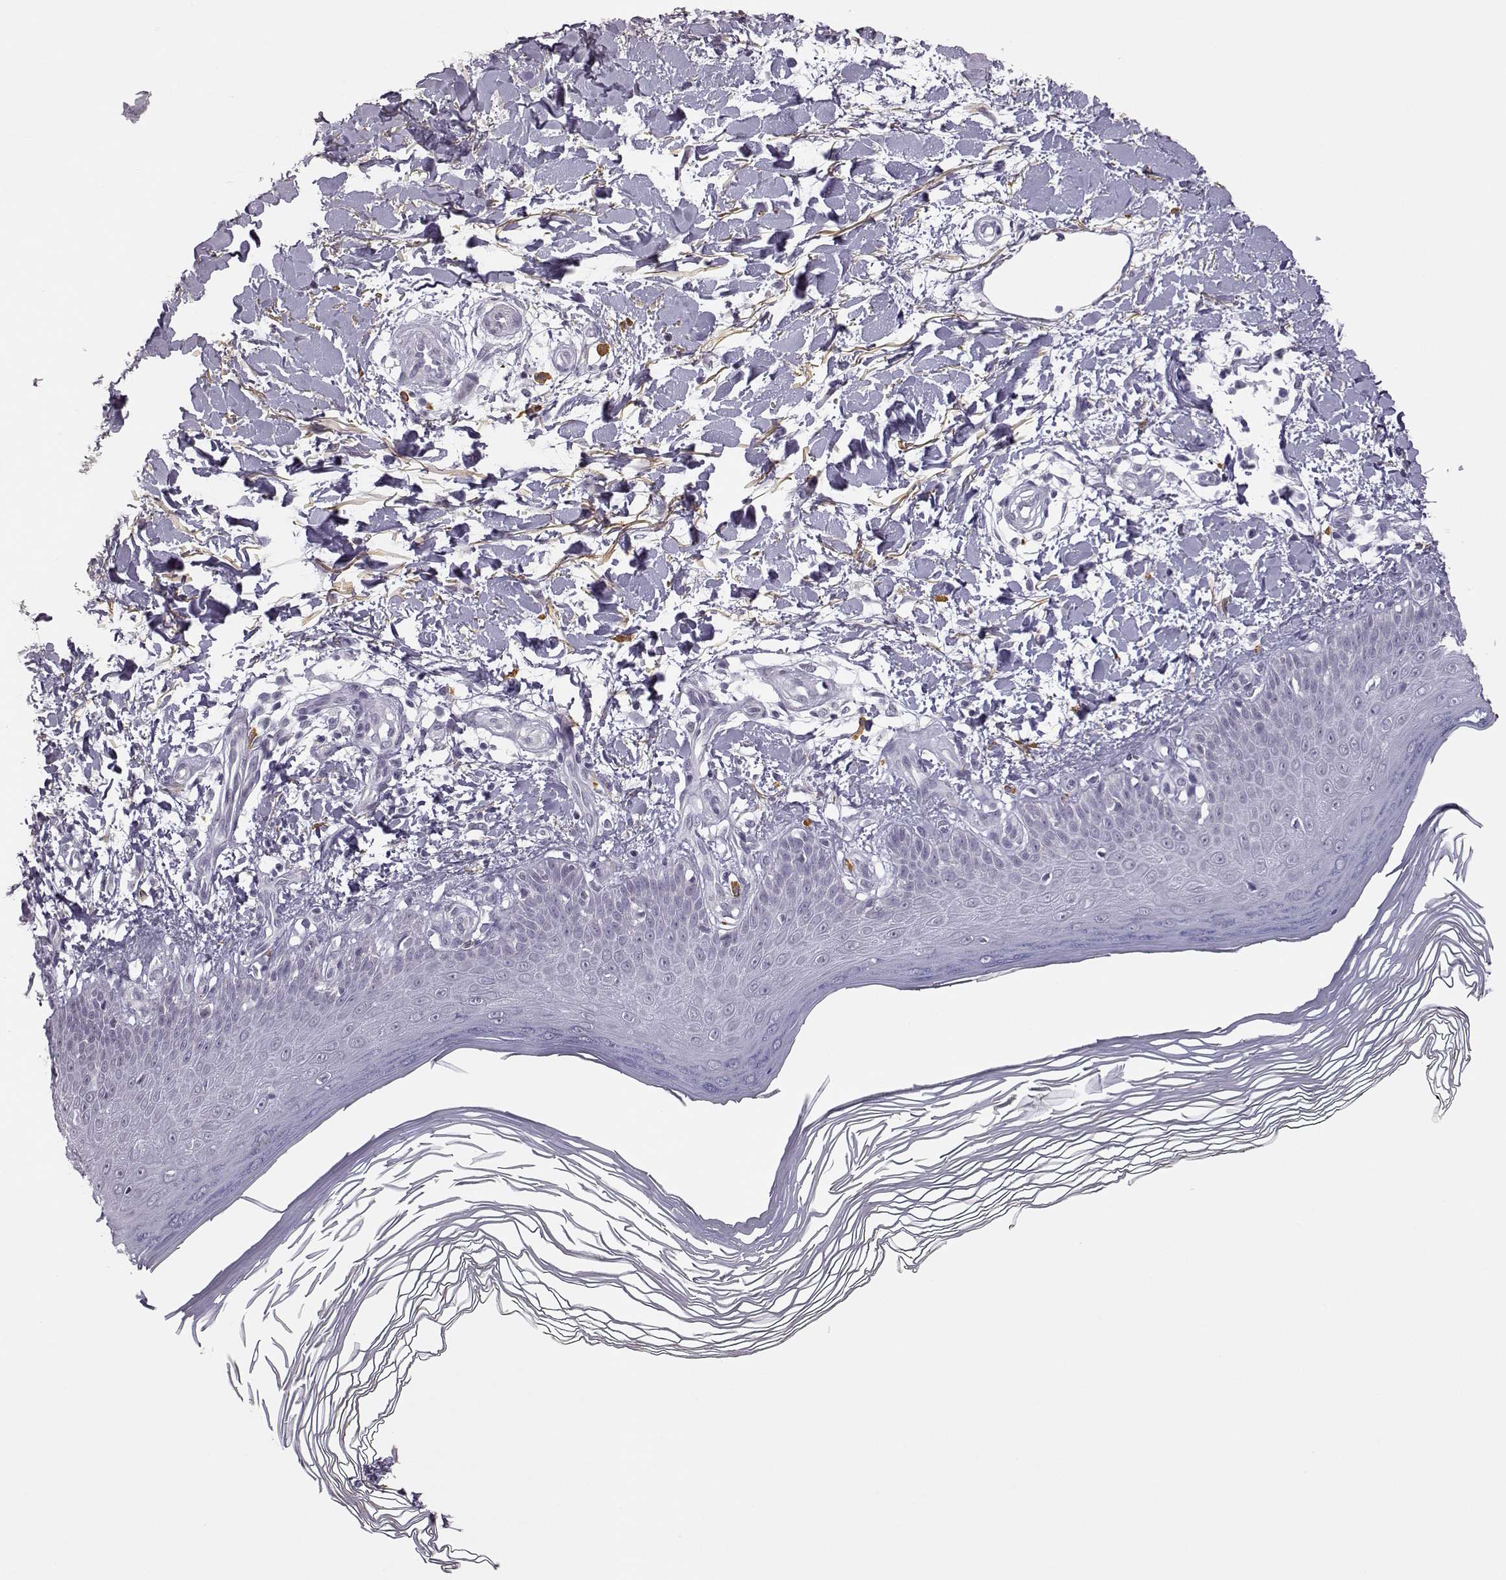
{"staining": {"intensity": "negative", "quantity": "none", "location": "none"}, "tissue": "skin", "cell_type": "Fibroblasts", "image_type": "normal", "snomed": [{"axis": "morphology", "description": "Normal tissue, NOS"}, {"axis": "topography", "description": "Skin"}], "caption": "Immunohistochemistry (IHC) histopathology image of normal skin: skin stained with DAB demonstrates no significant protein staining in fibroblasts.", "gene": "VGF", "patient": {"sex": "female", "age": 62}}